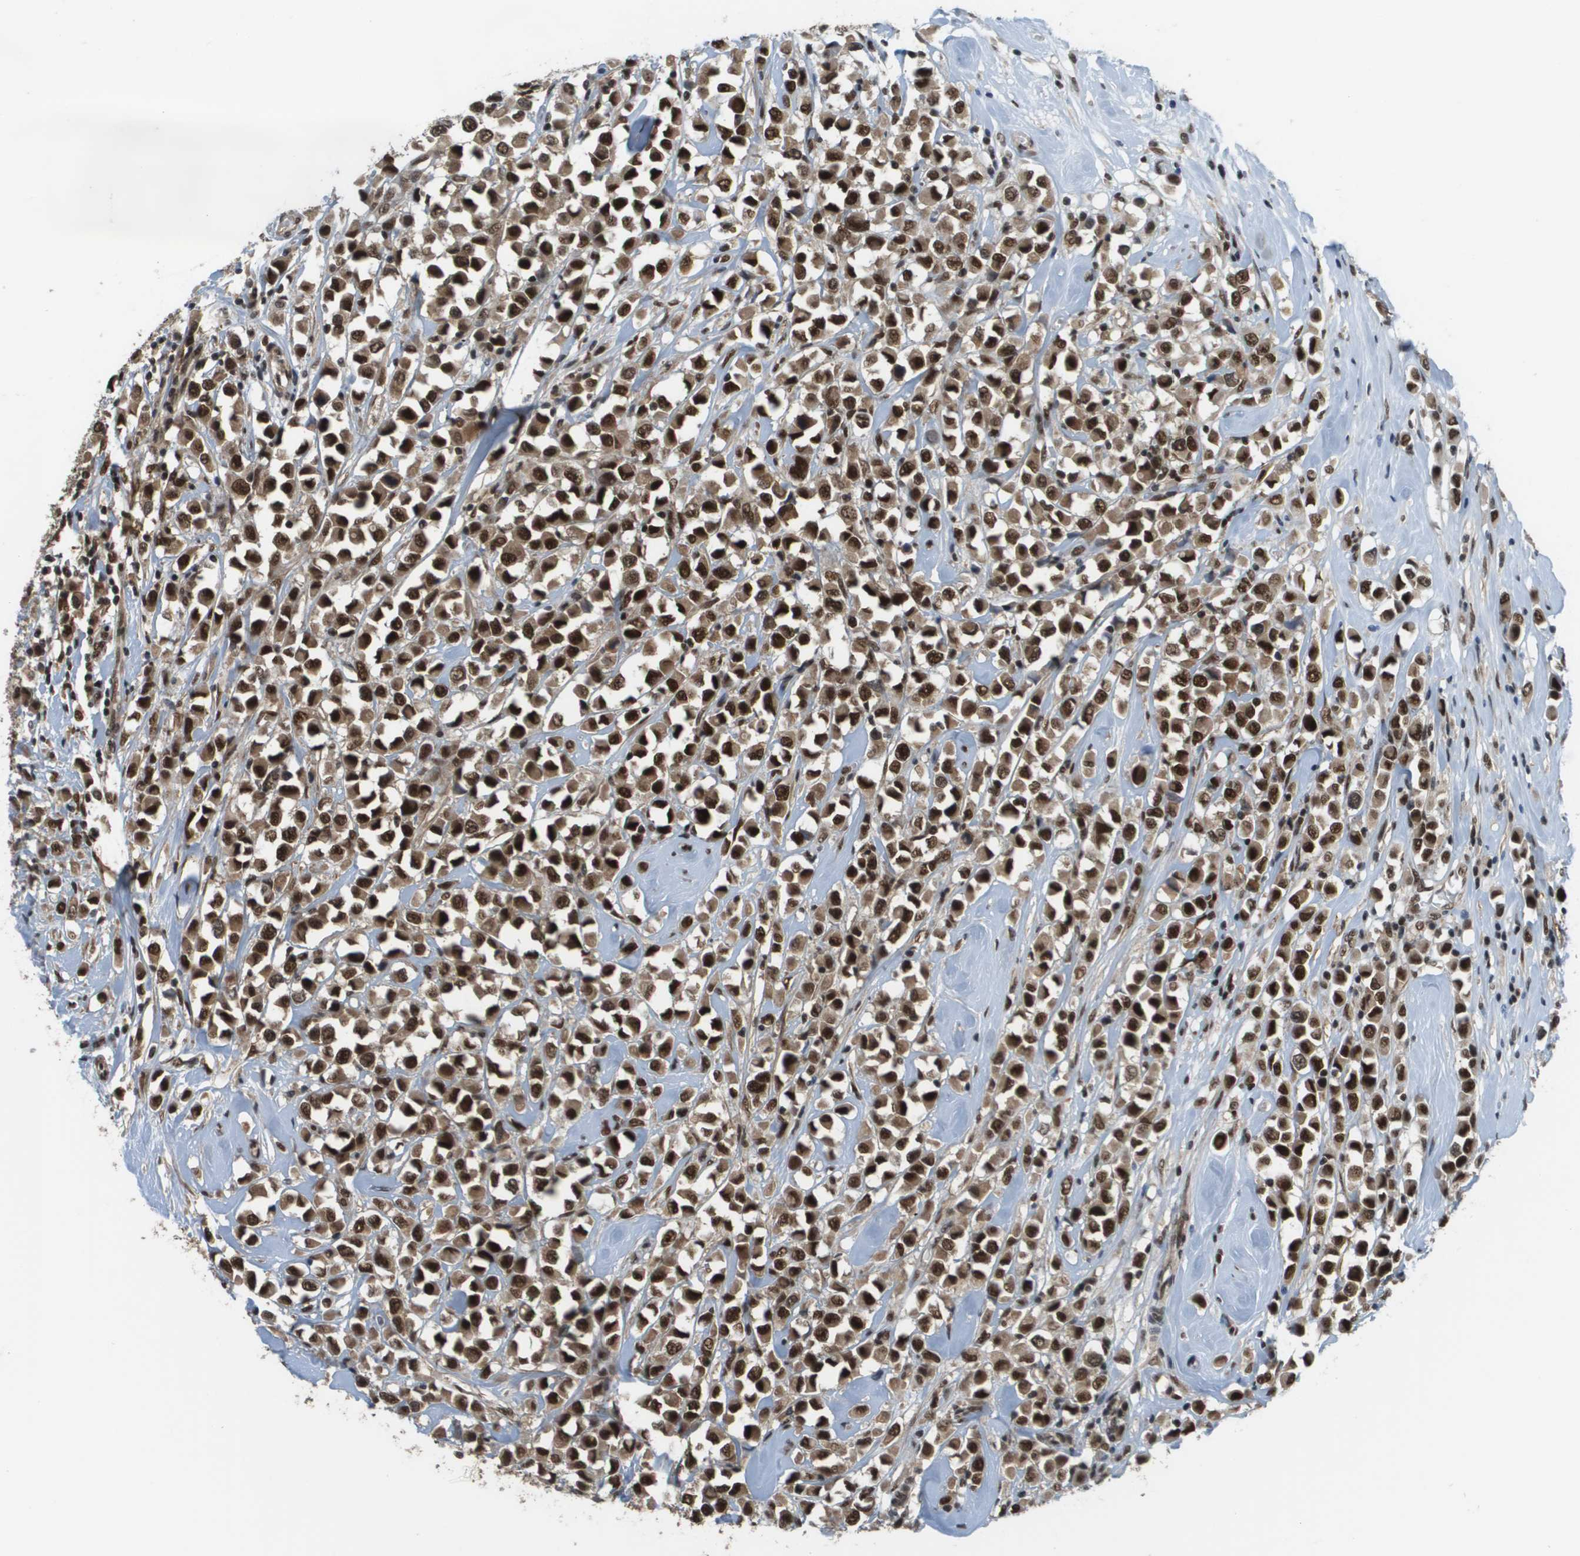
{"staining": {"intensity": "strong", "quantity": ">75%", "location": "cytoplasmic/membranous,nuclear"}, "tissue": "breast cancer", "cell_type": "Tumor cells", "image_type": "cancer", "snomed": [{"axis": "morphology", "description": "Duct carcinoma"}, {"axis": "topography", "description": "Breast"}], "caption": "DAB immunohistochemical staining of breast cancer demonstrates strong cytoplasmic/membranous and nuclear protein staining in about >75% of tumor cells.", "gene": "PRCC", "patient": {"sex": "female", "age": 61}}